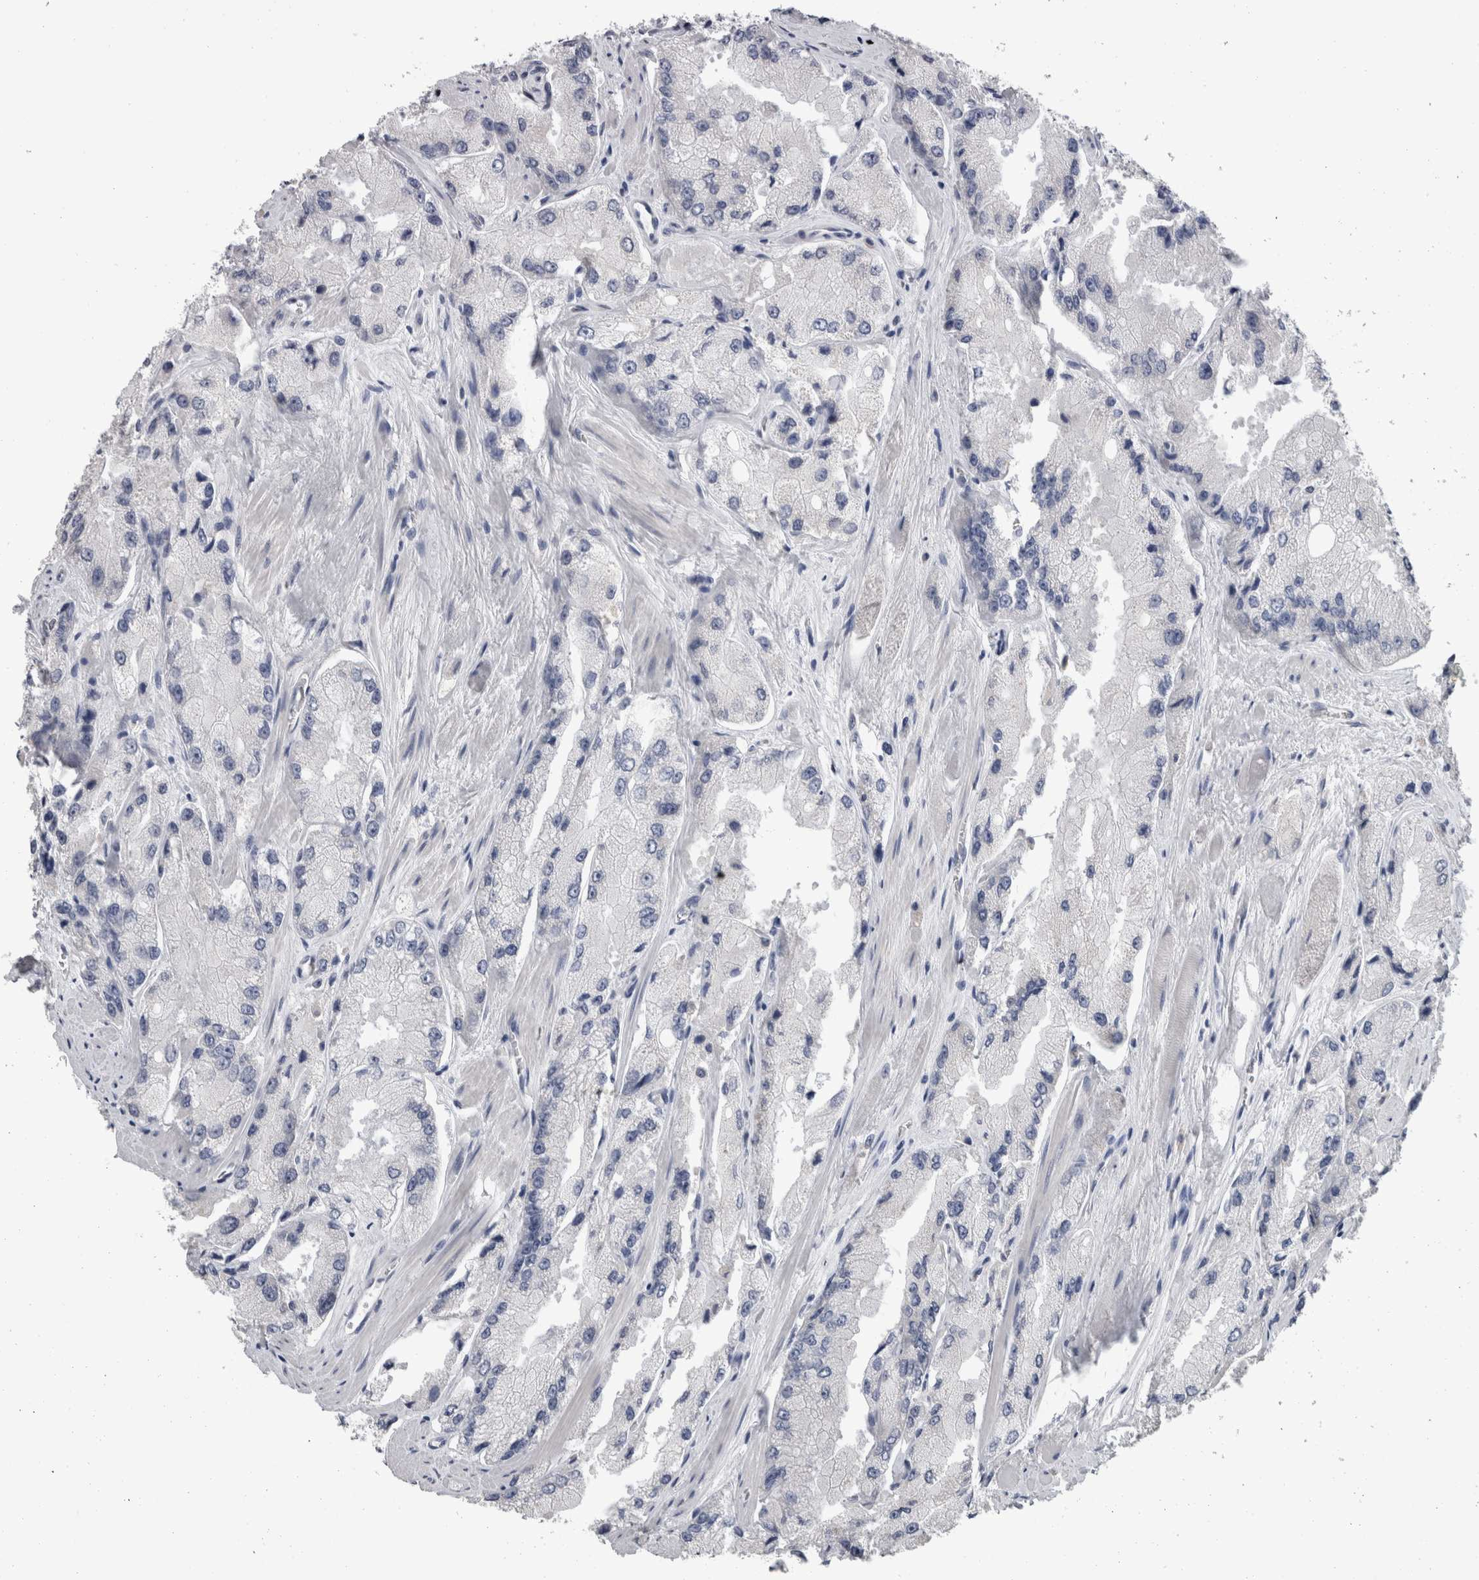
{"staining": {"intensity": "negative", "quantity": "none", "location": "none"}, "tissue": "prostate cancer", "cell_type": "Tumor cells", "image_type": "cancer", "snomed": [{"axis": "morphology", "description": "Adenocarcinoma, High grade"}, {"axis": "topography", "description": "Prostate"}], "caption": "Tumor cells show no significant positivity in prostate cancer. (Stains: DAB IHC with hematoxylin counter stain, Microscopy: brightfield microscopy at high magnification).", "gene": "FHOD3", "patient": {"sex": "male", "age": 58}}